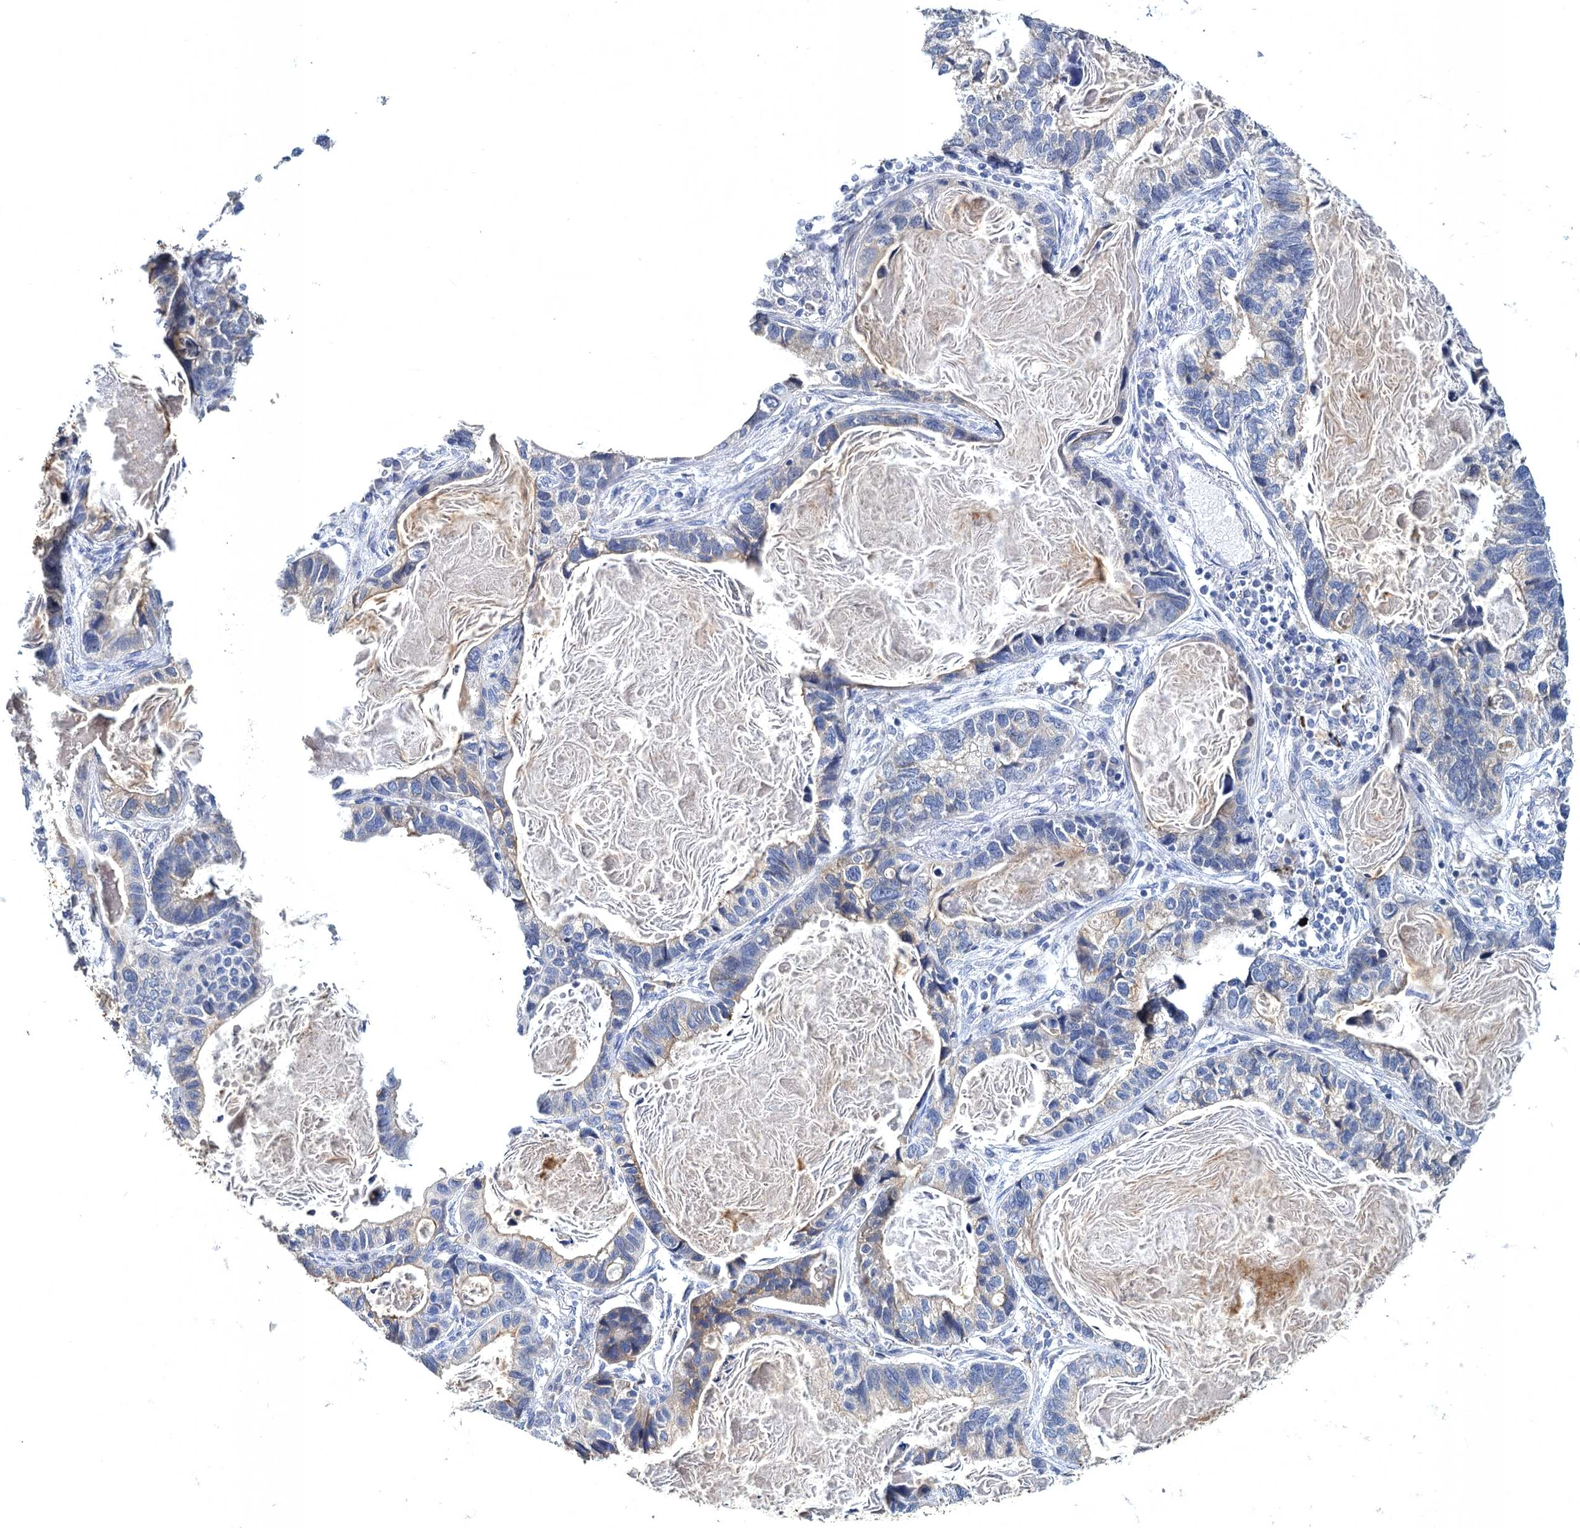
{"staining": {"intensity": "weak", "quantity": "<25%", "location": "cytoplasmic/membranous"}, "tissue": "lung cancer", "cell_type": "Tumor cells", "image_type": "cancer", "snomed": [{"axis": "morphology", "description": "Adenocarcinoma, NOS"}, {"axis": "topography", "description": "Lung"}], "caption": "High magnification brightfield microscopy of lung cancer (adenocarcinoma) stained with DAB (brown) and counterstained with hematoxylin (blue): tumor cells show no significant staining.", "gene": "ATP9A", "patient": {"sex": "male", "age": 67}}